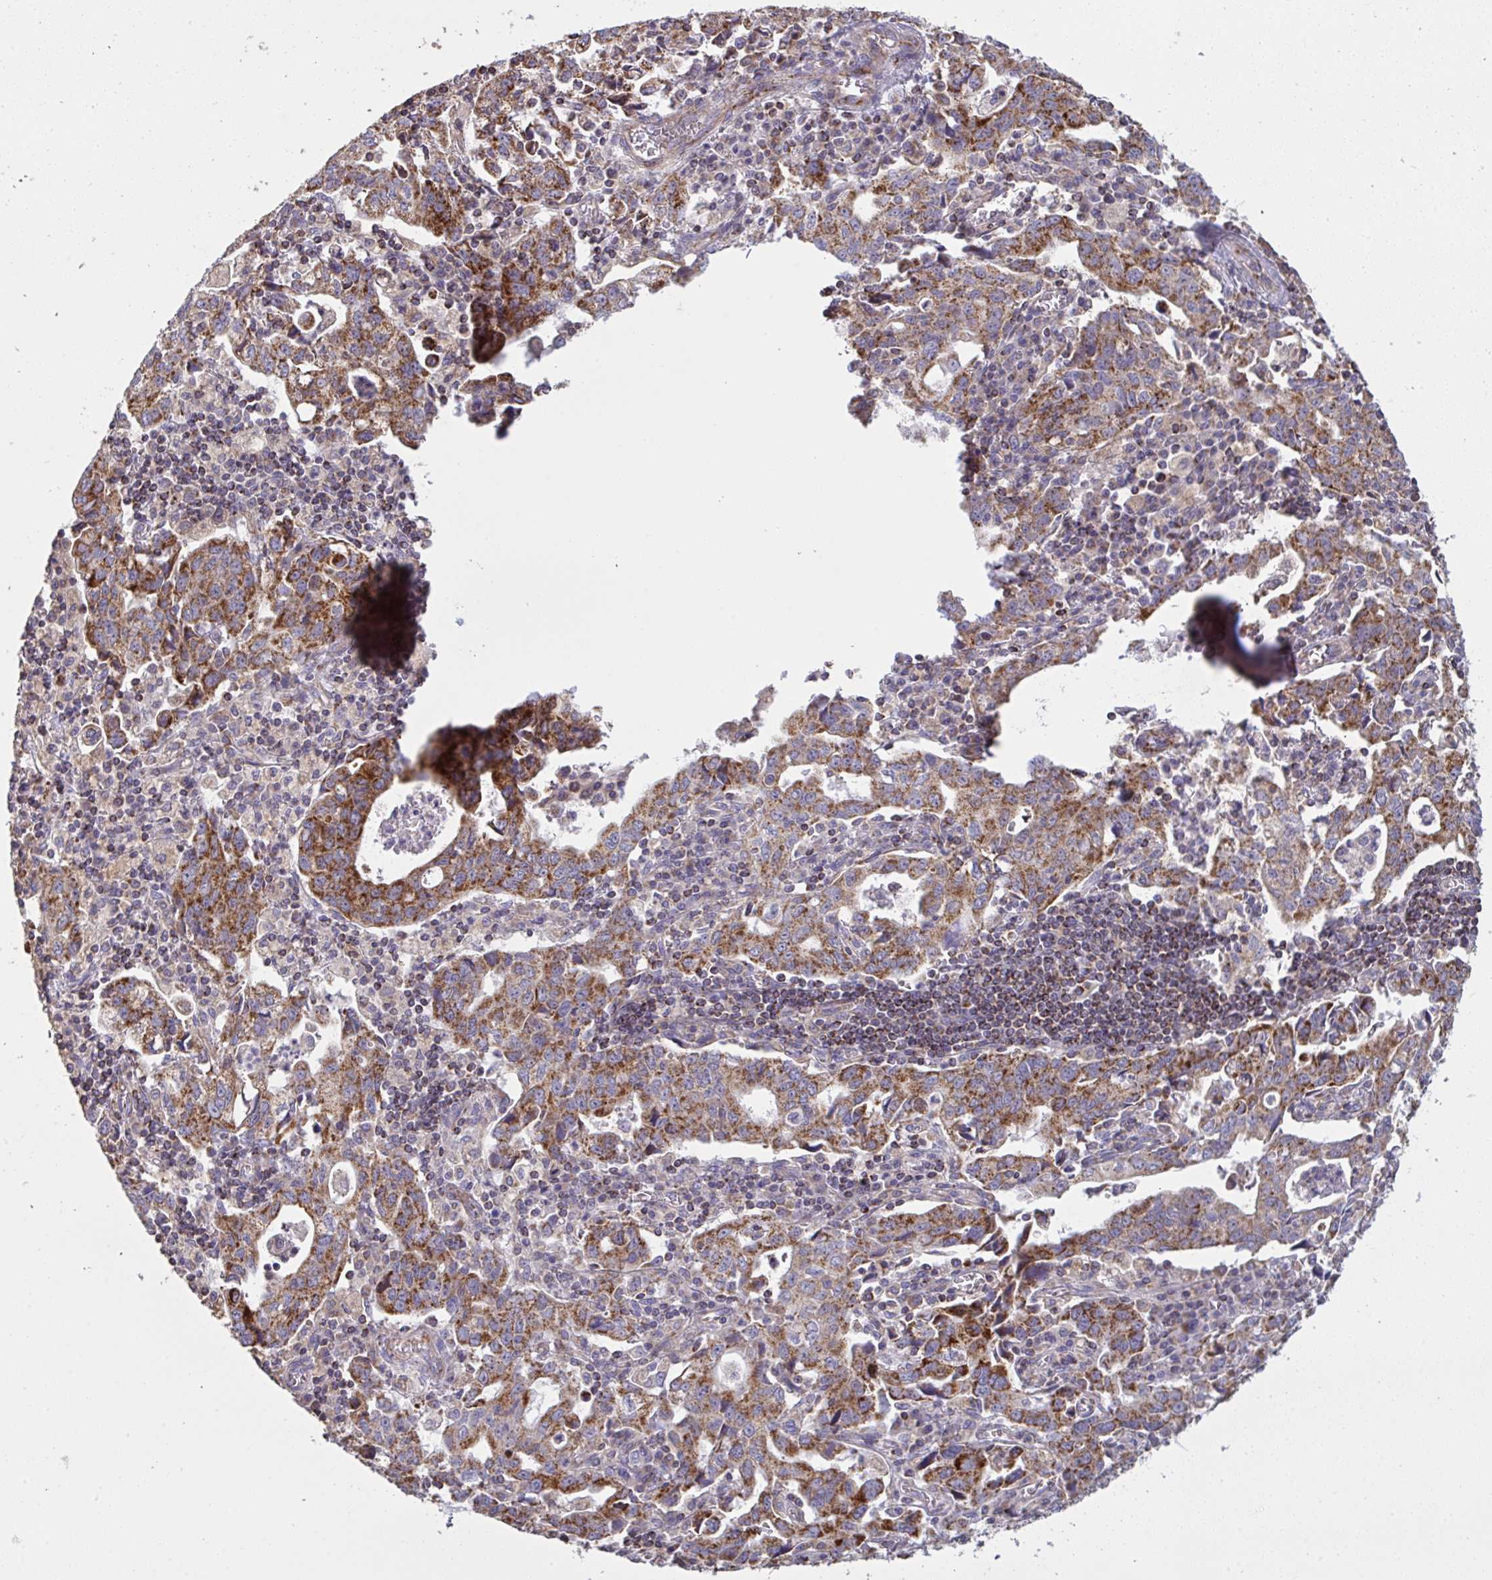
{"staining": {"intensity": "strong", "quantity": ">75%", "location": "cytoplasmic/membranous"}, "tissue": "stomach cancer", "cell_type": "Tumor cells", "image_type": "cancer", "snomed": [{"axis": "morphology", "description": "Adenocarcinoma, NOS"}, {"axis": "topography", "description": "Stomach, upper"}], "caption": "This is a micrograph of IHC staining of stomach cancer (adenocarcinoma), which shows strong staining in the cytoplasmic/membranous of tumor cells.", "gene": "MICOS10", "patient": {"sex": "male", "age": 85}}